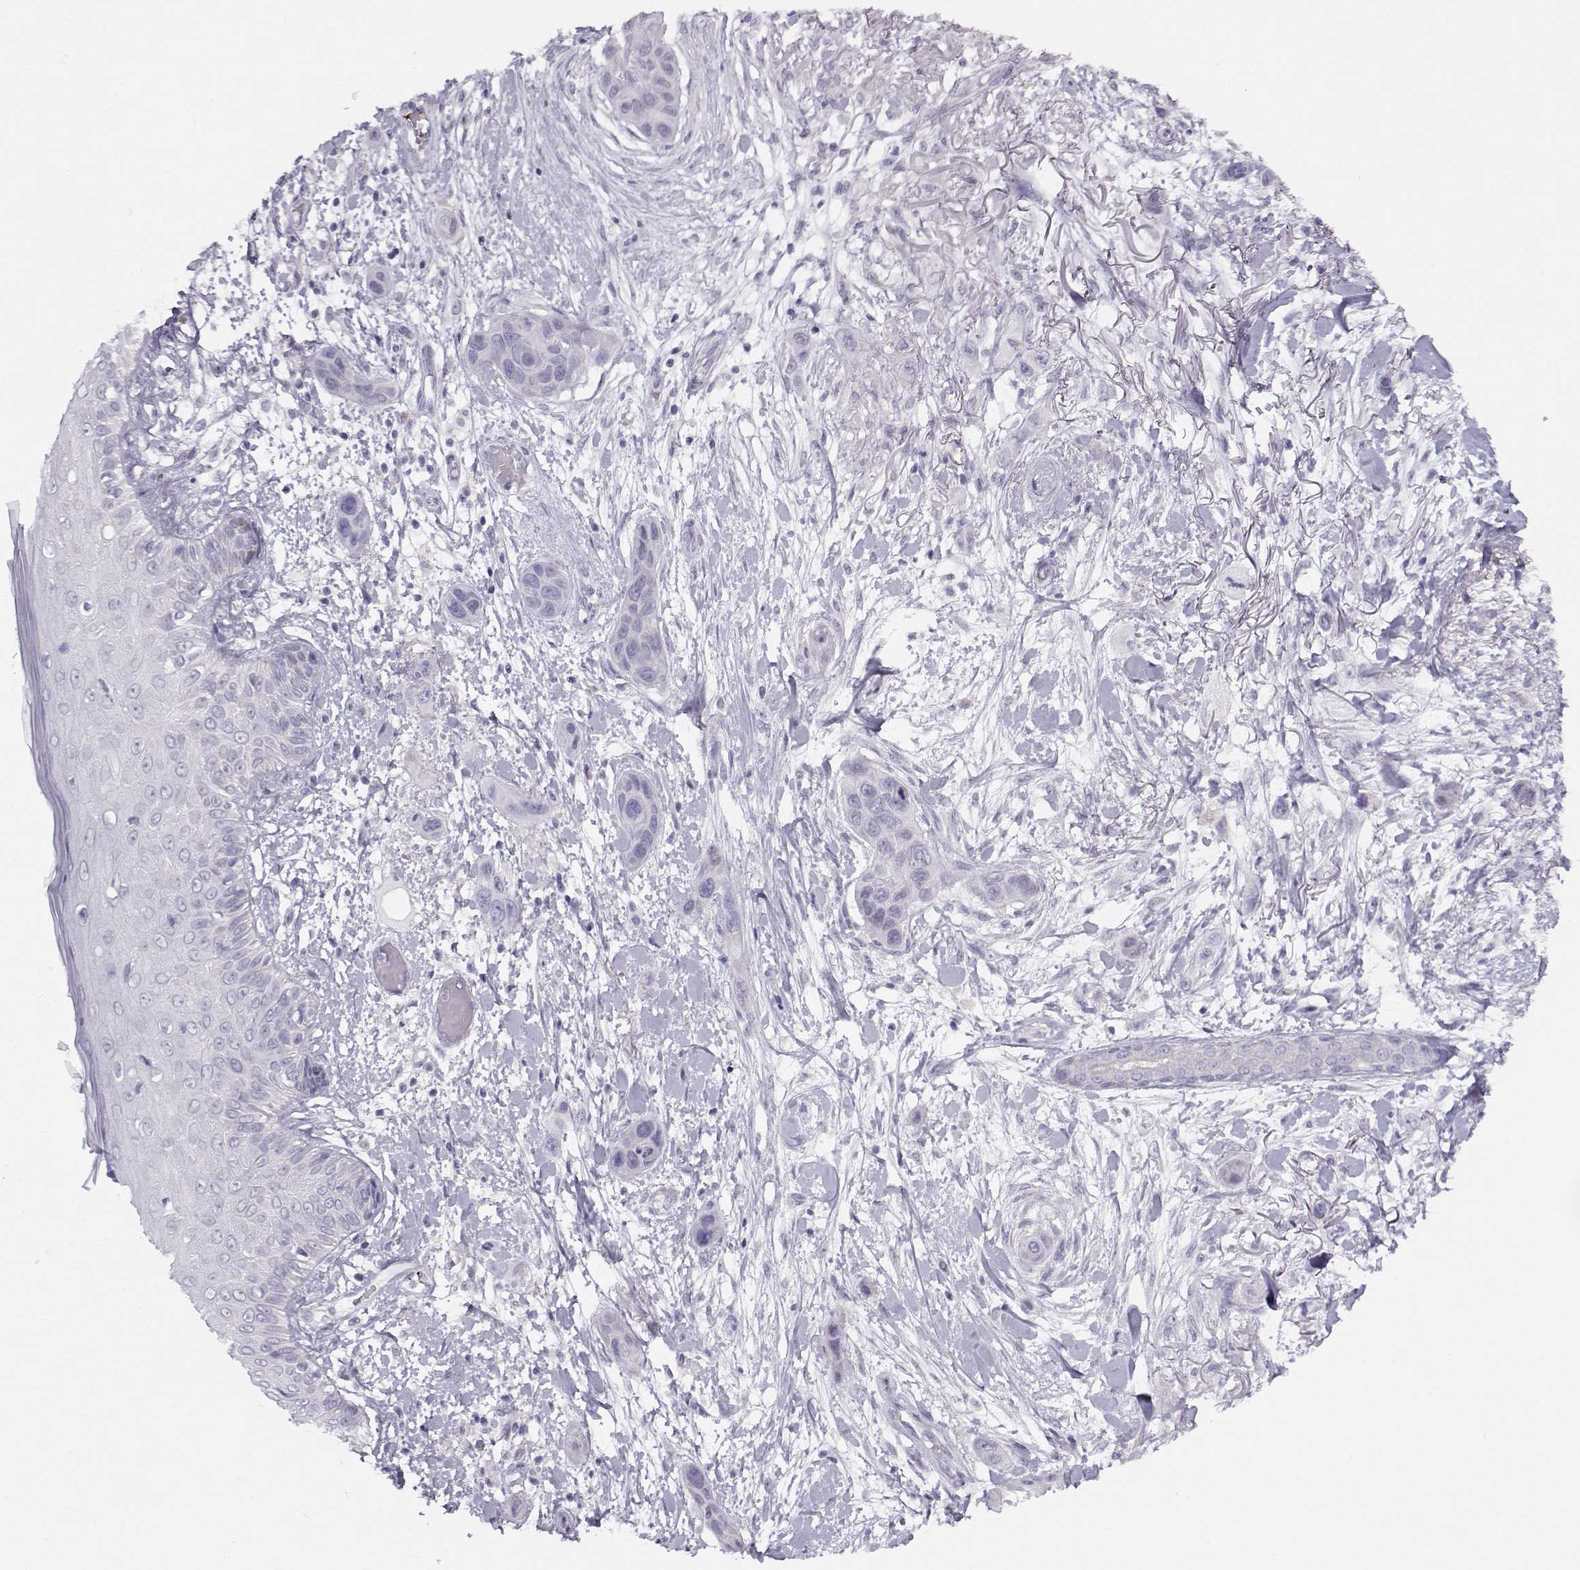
{"staining": {"intensity": "negative", "quantity": "none", "location": "none"}, "tissue": "skin cancer", "cell_type": "Tumor cells", "image_type": "cancer", "snomed": [{"axis": "morphology", "description": "Squamous cell carcinoma, NOS"}, {"axis": "topography", "description": "Skin"}], "caption": "This is an immunohistochemistry (IHC) image of human squamous cell carcinoma (skin). There is no positivity in tumor cells.", "gene": "KLF17", "patient": {"sex": "male", "age": 79}}